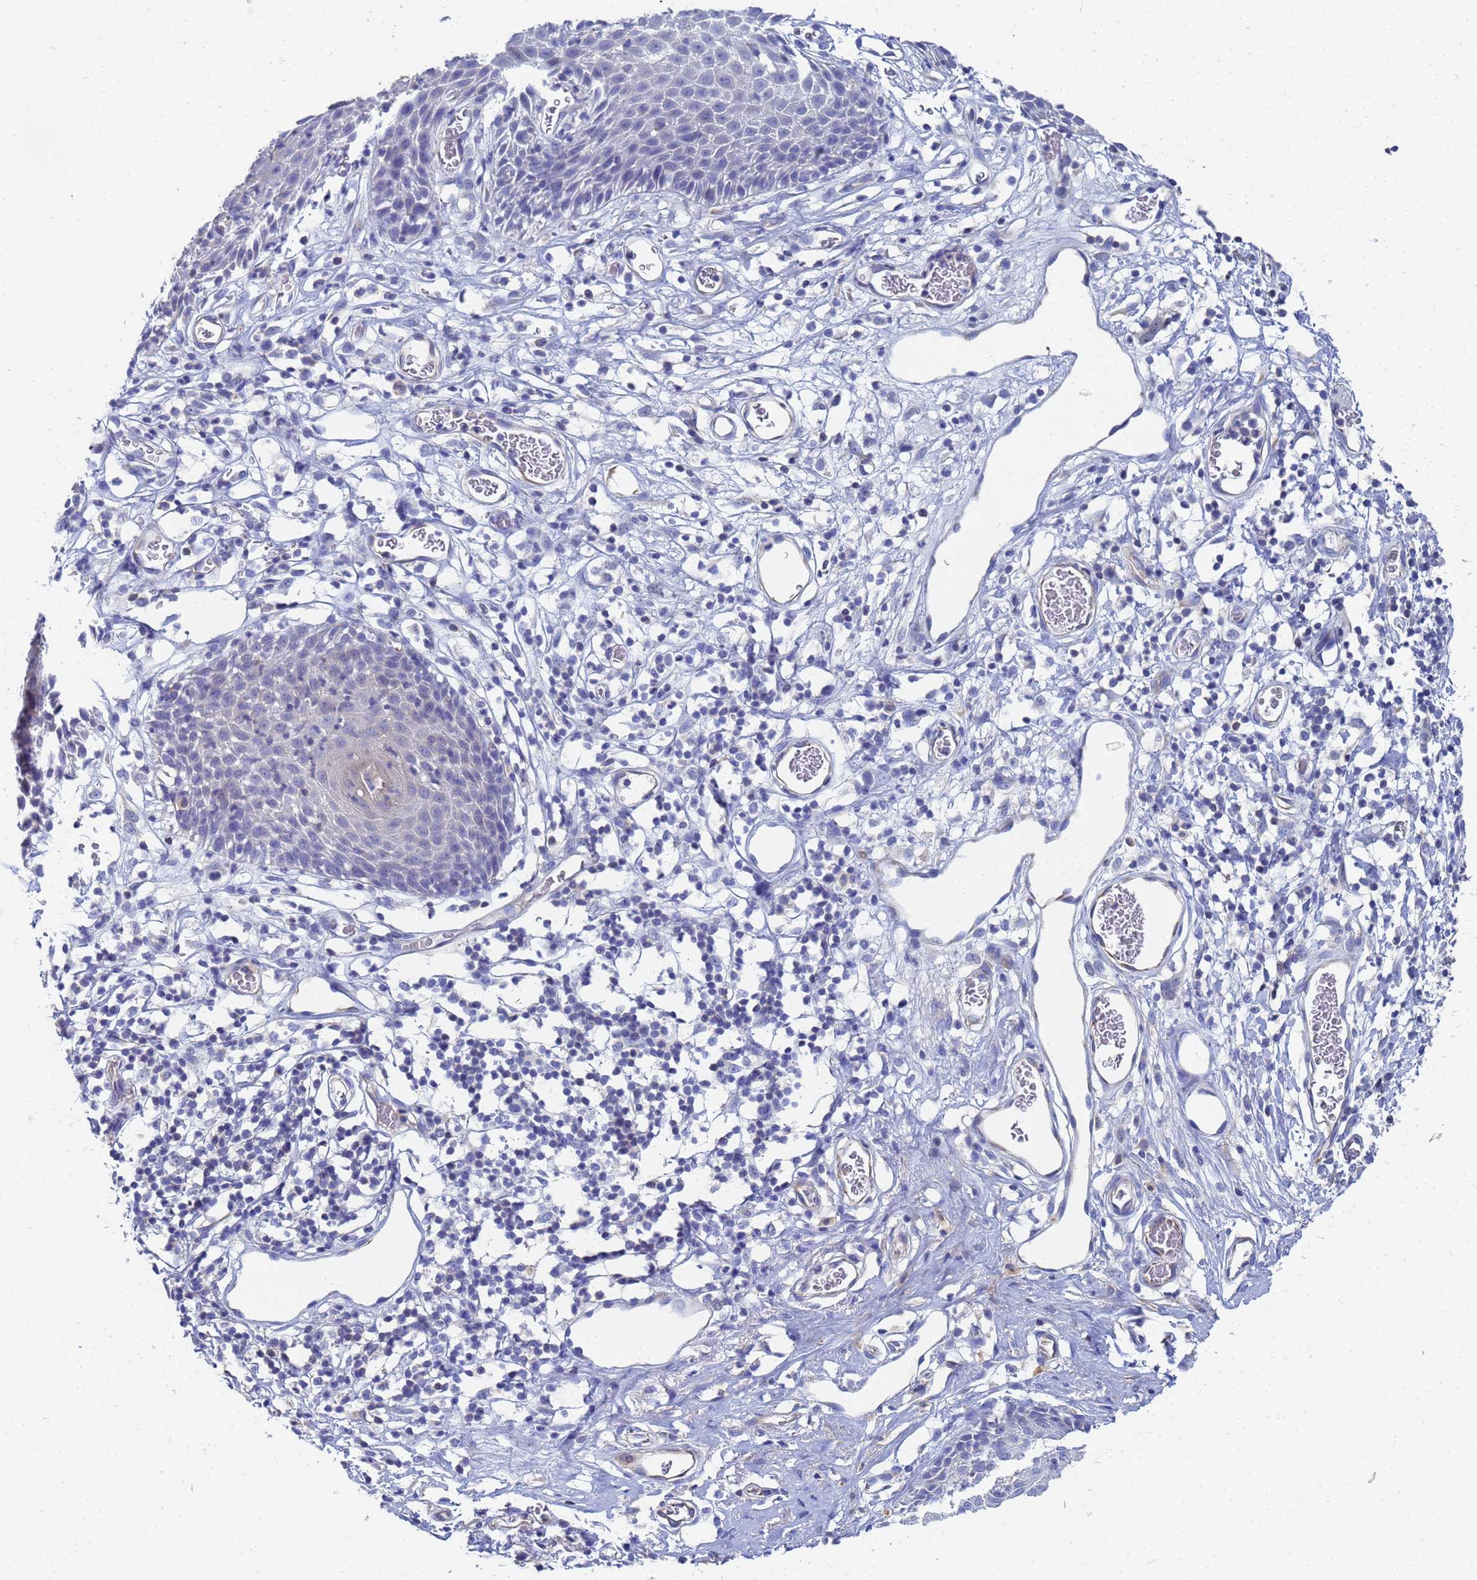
{"staining": {"intensity": "weak", "quantity": "<25%", "location": "cytoplasmic/membranous"}, "tissue": "skin", "cell_type": "Epidermal cells", "image_type": "normal", "snomed": [{"axis": "morphology", "description": "Normal tissue, NOS"}, {"axis": "topography", "description": "Vulva"}], "caption": "The immunohistochemistry (IHC) micrograph has no significant expression in epidermal cells of skin.", "gene": "GCHFR", "patient": {"sex": "female", "age": 68}}